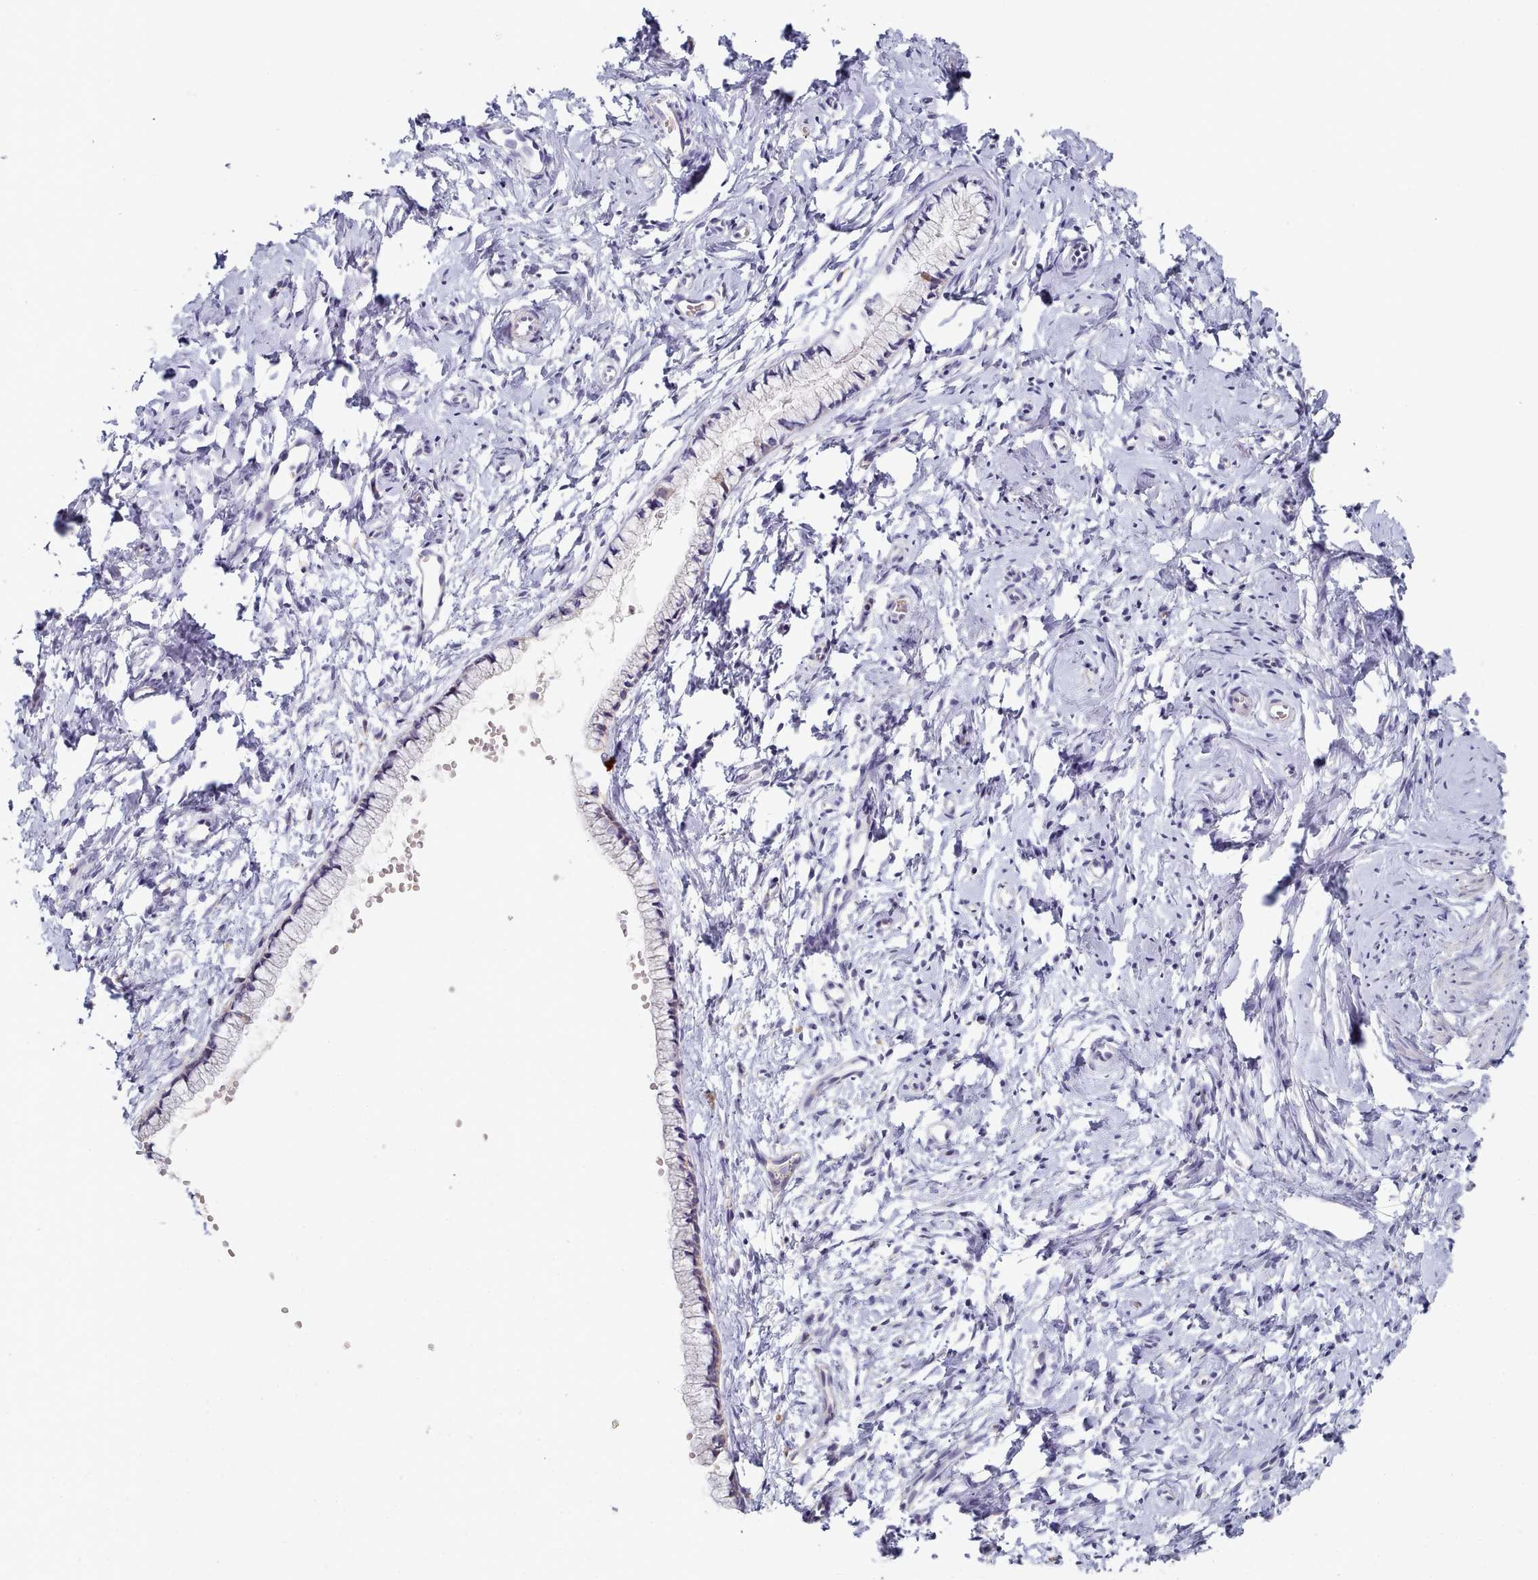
{"staining": {"intensity": "negative", "quantity": "none", "location": "none"}, "tissue": "cervix", "cell_type": "Glandular cells", "image_type": "normal", "snomed": [{"axis": "morphology", "description": "Normal tissue, NOS"}, {"axis": "topography", "description": "Cervix"}], "caption": "The immunohistochemistry micrograph has no significant positivity in glandular cells of cervix.", "gene": "TYW1B", "patient": {"sex": "female", "age": 57}}